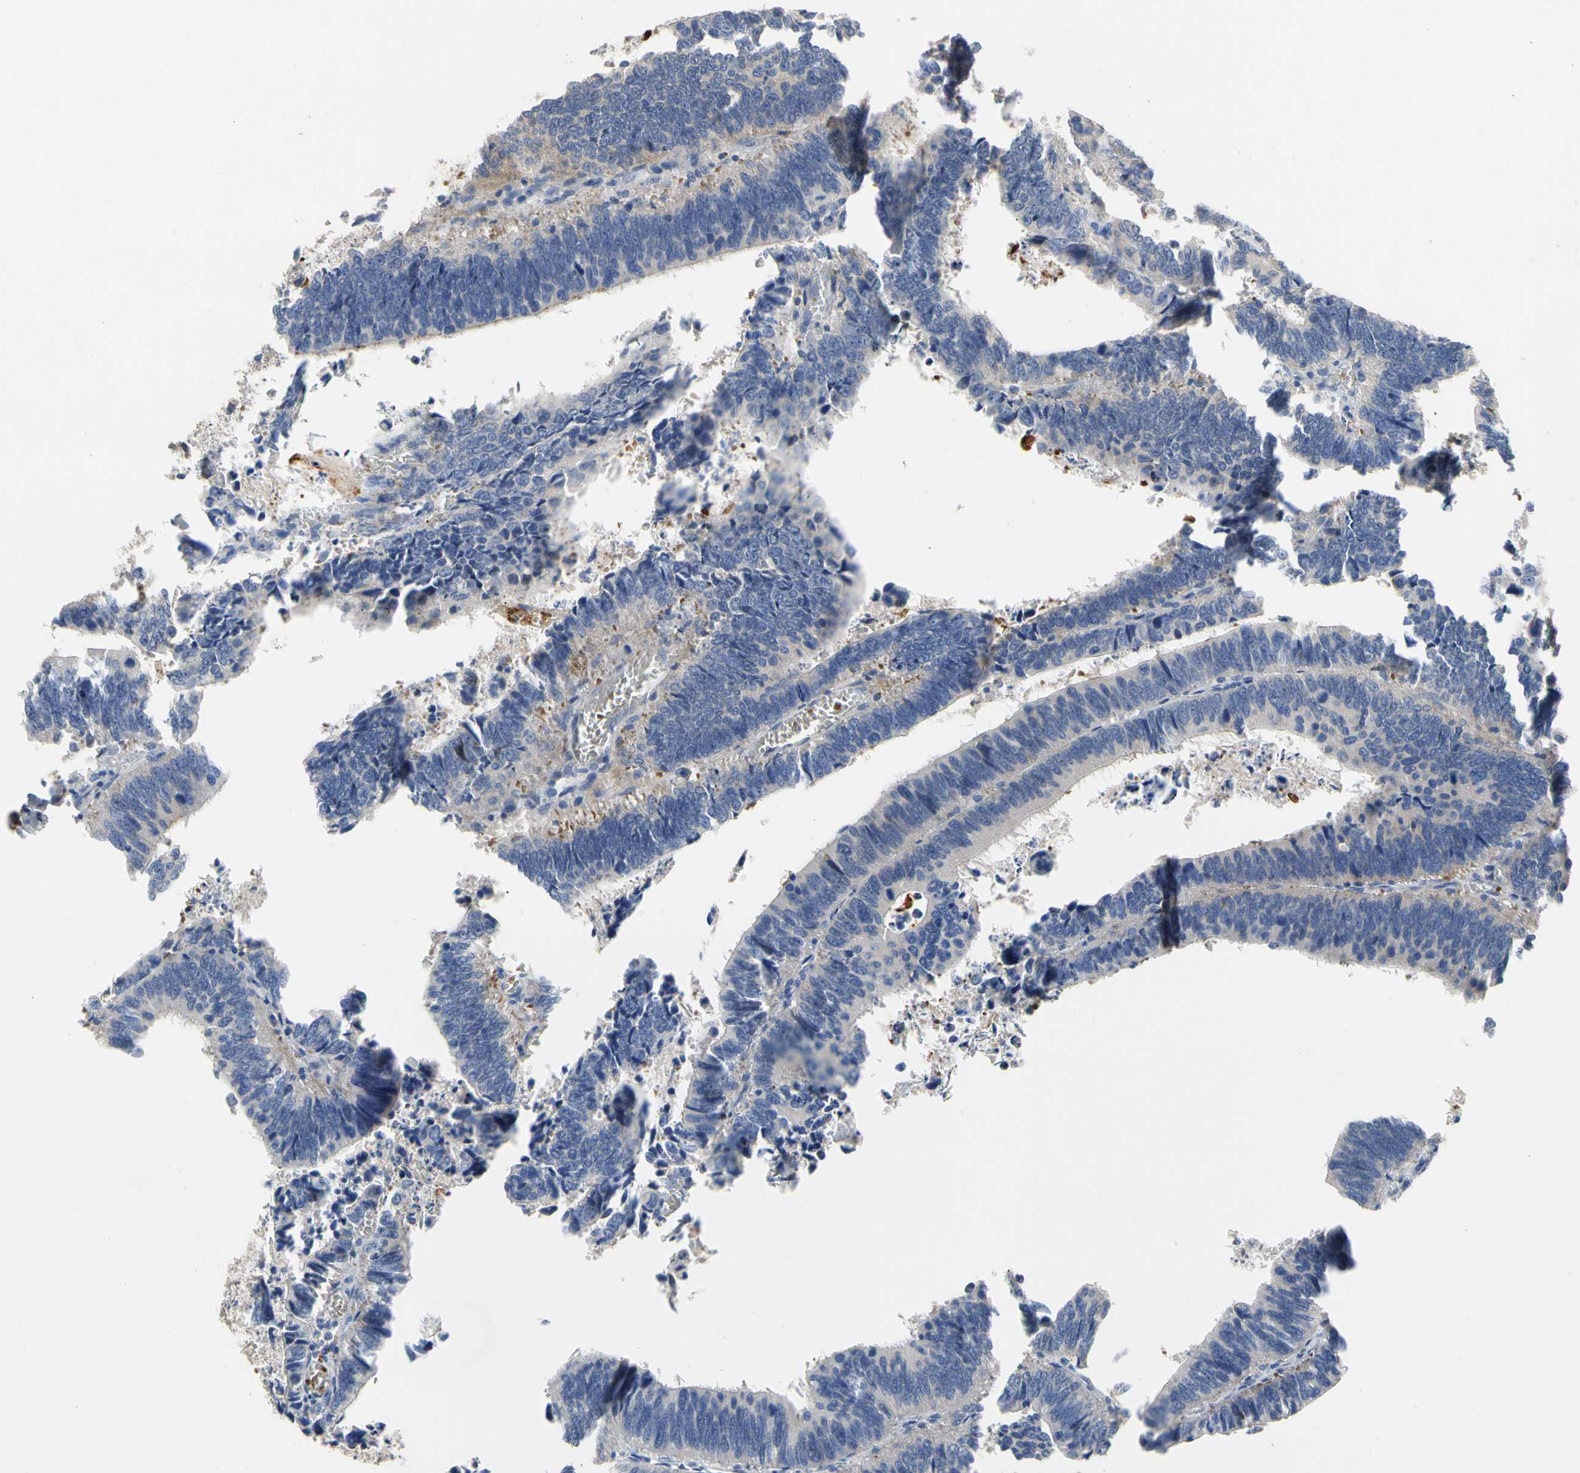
{"staining": {"intensity": "weak", "quantity": "<25%", "location": "cytoplasmic/membranous"}, "tissue": "colorectal cancer", "cell_type": "Tumor cells", "image_type": "cancer", "snomed": [{"axis": "morphology", "description": "Adenocarcinoma, NOS"}, {"axis": "topography", "description": "Colon"}], "caption": "Protein analysis of adenocarcinoma (colorectal) reveals no significant positivity in tumor cells.", "gene": "HMGCR", "patient": {"sex": "male", "age": 72}}